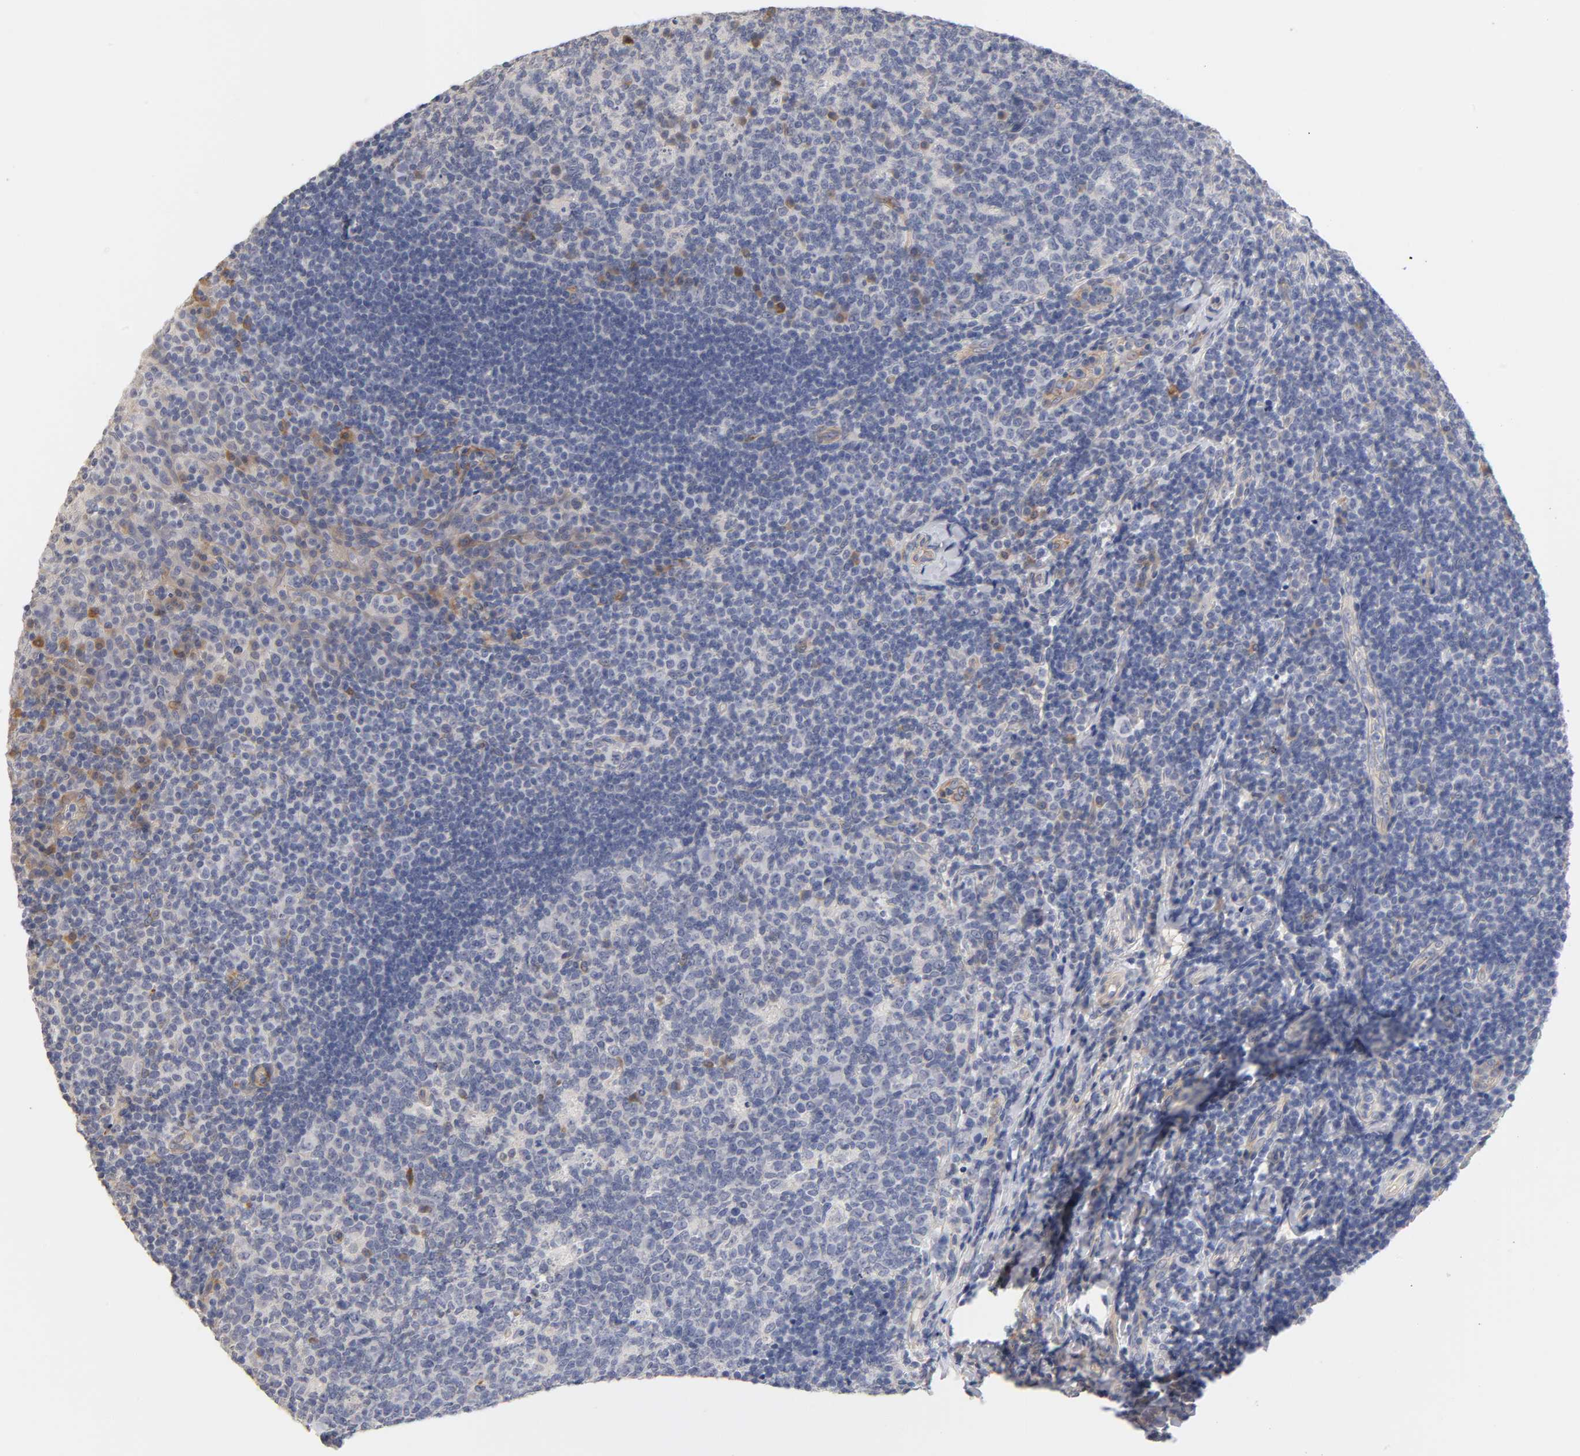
{"staining": {"intensity": "negative", "quantity": "none", "location": "none"}, "tissue": "tonsil", "cell_type": "Germinal center cells", "image_type": "normal", "snomed": [{"axis": "morphology", "description": "Normal tissue, NOS"}, {"axis": "topography", "description": "Tonsil"}], "caption": "This histopathology image is of unremarkable tonsil stained with immunohistochemistry to label a protein in brown with the nuclei are counter-stained blue. There is no positivity in germinal center cells.", "gene": "LAMB1", "patient": {"sex": "male", "age": 17}}